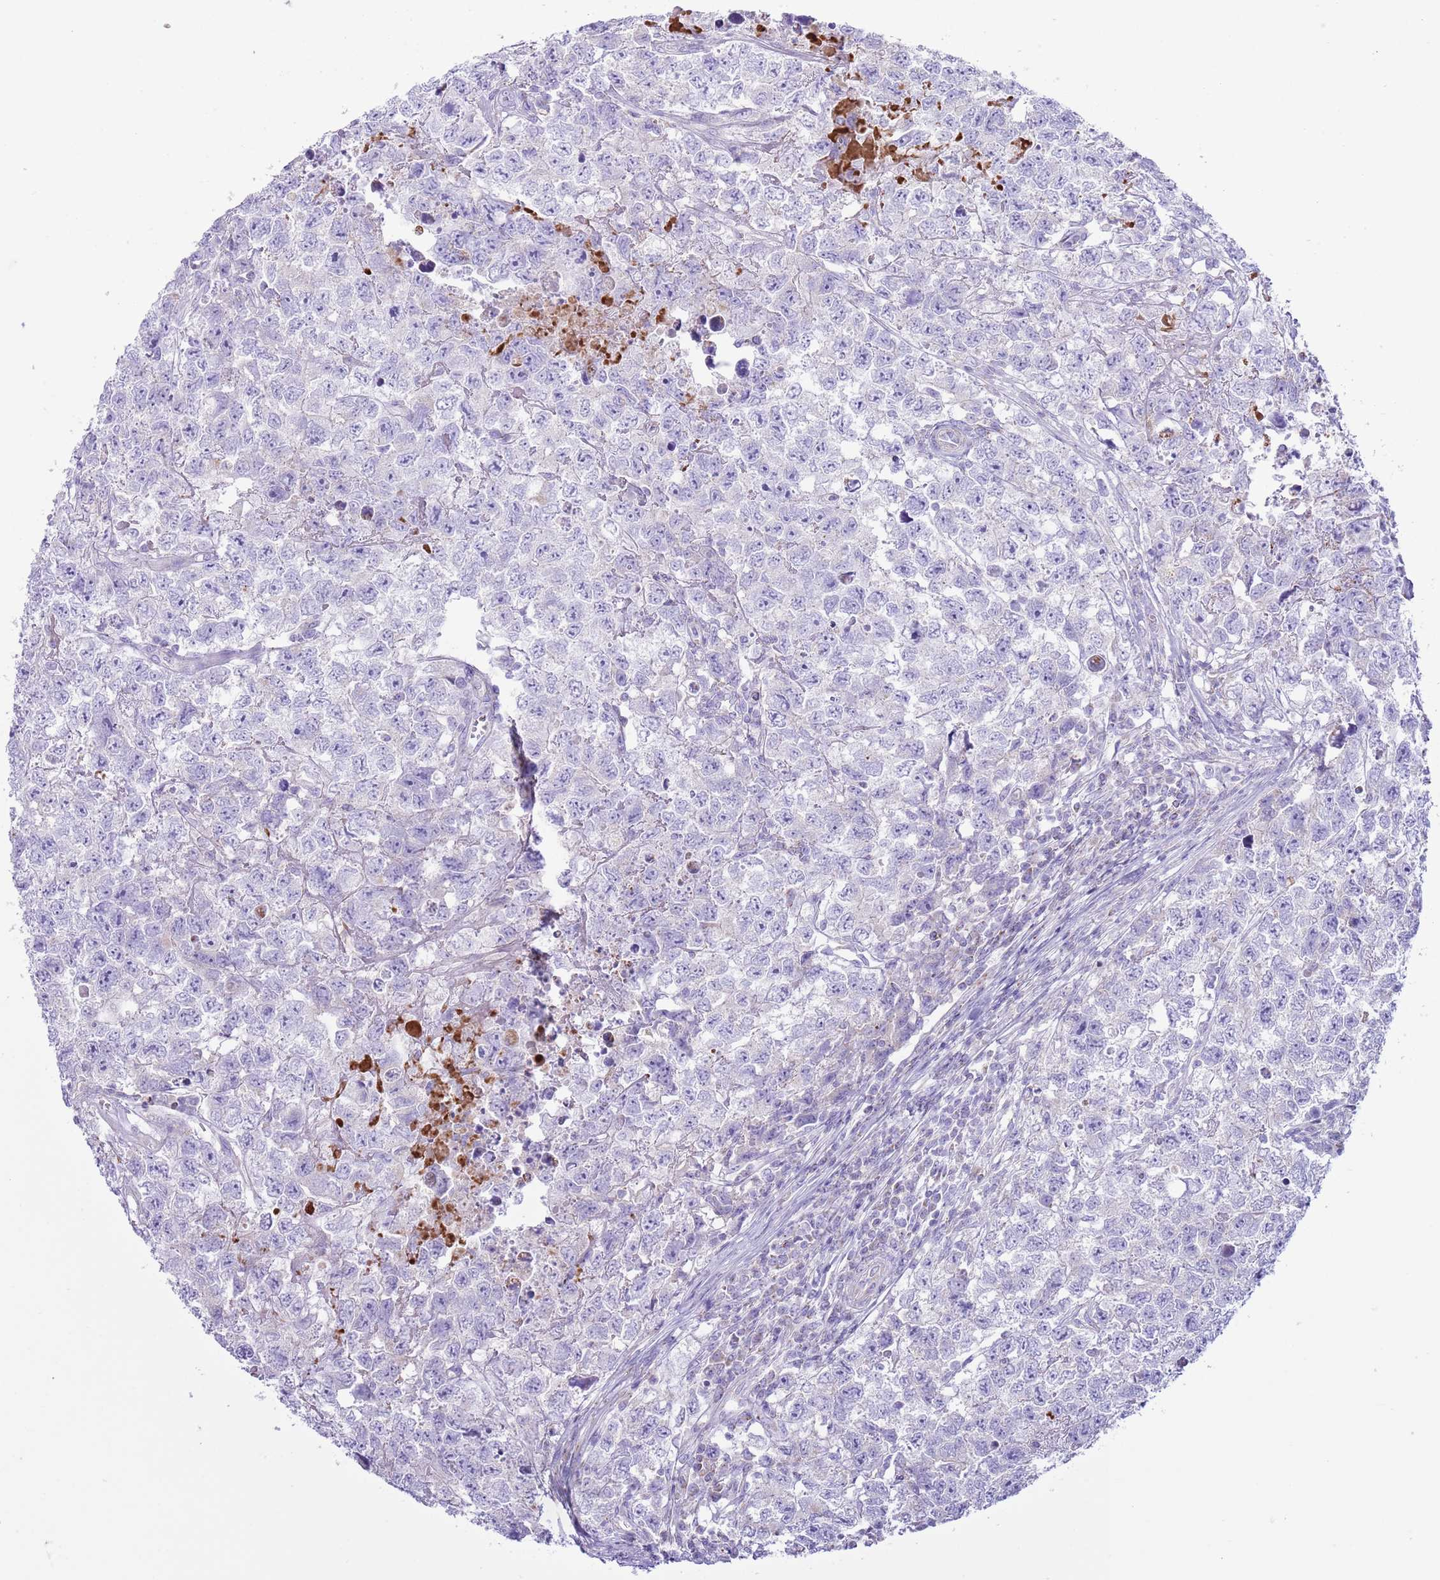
{"staining": {"intensity": "negative", "quantity": "none", "location": "none"}, "tissue": "testis cancer", "cell_type": "Tumor cells", "image_type": "cancer", "snomed": [{"axis": "morphology", "description": "Carcinoma, Embryonal, NOS"}, {"axis": "topography", "description": "Testis"}], "caption": "High magnification brightfield microscopy of testis cancer (embryonal carcinoma) stained with DAB (brown) and counterstained with hematoxylin (blue): tumor cells show no significant positivity. (DAB immunohistochemistry visualized using brightfield microscopy, high magnification).", "gene": "ATP6V1B1", "patient": {"sex": "male", "age": 22}}